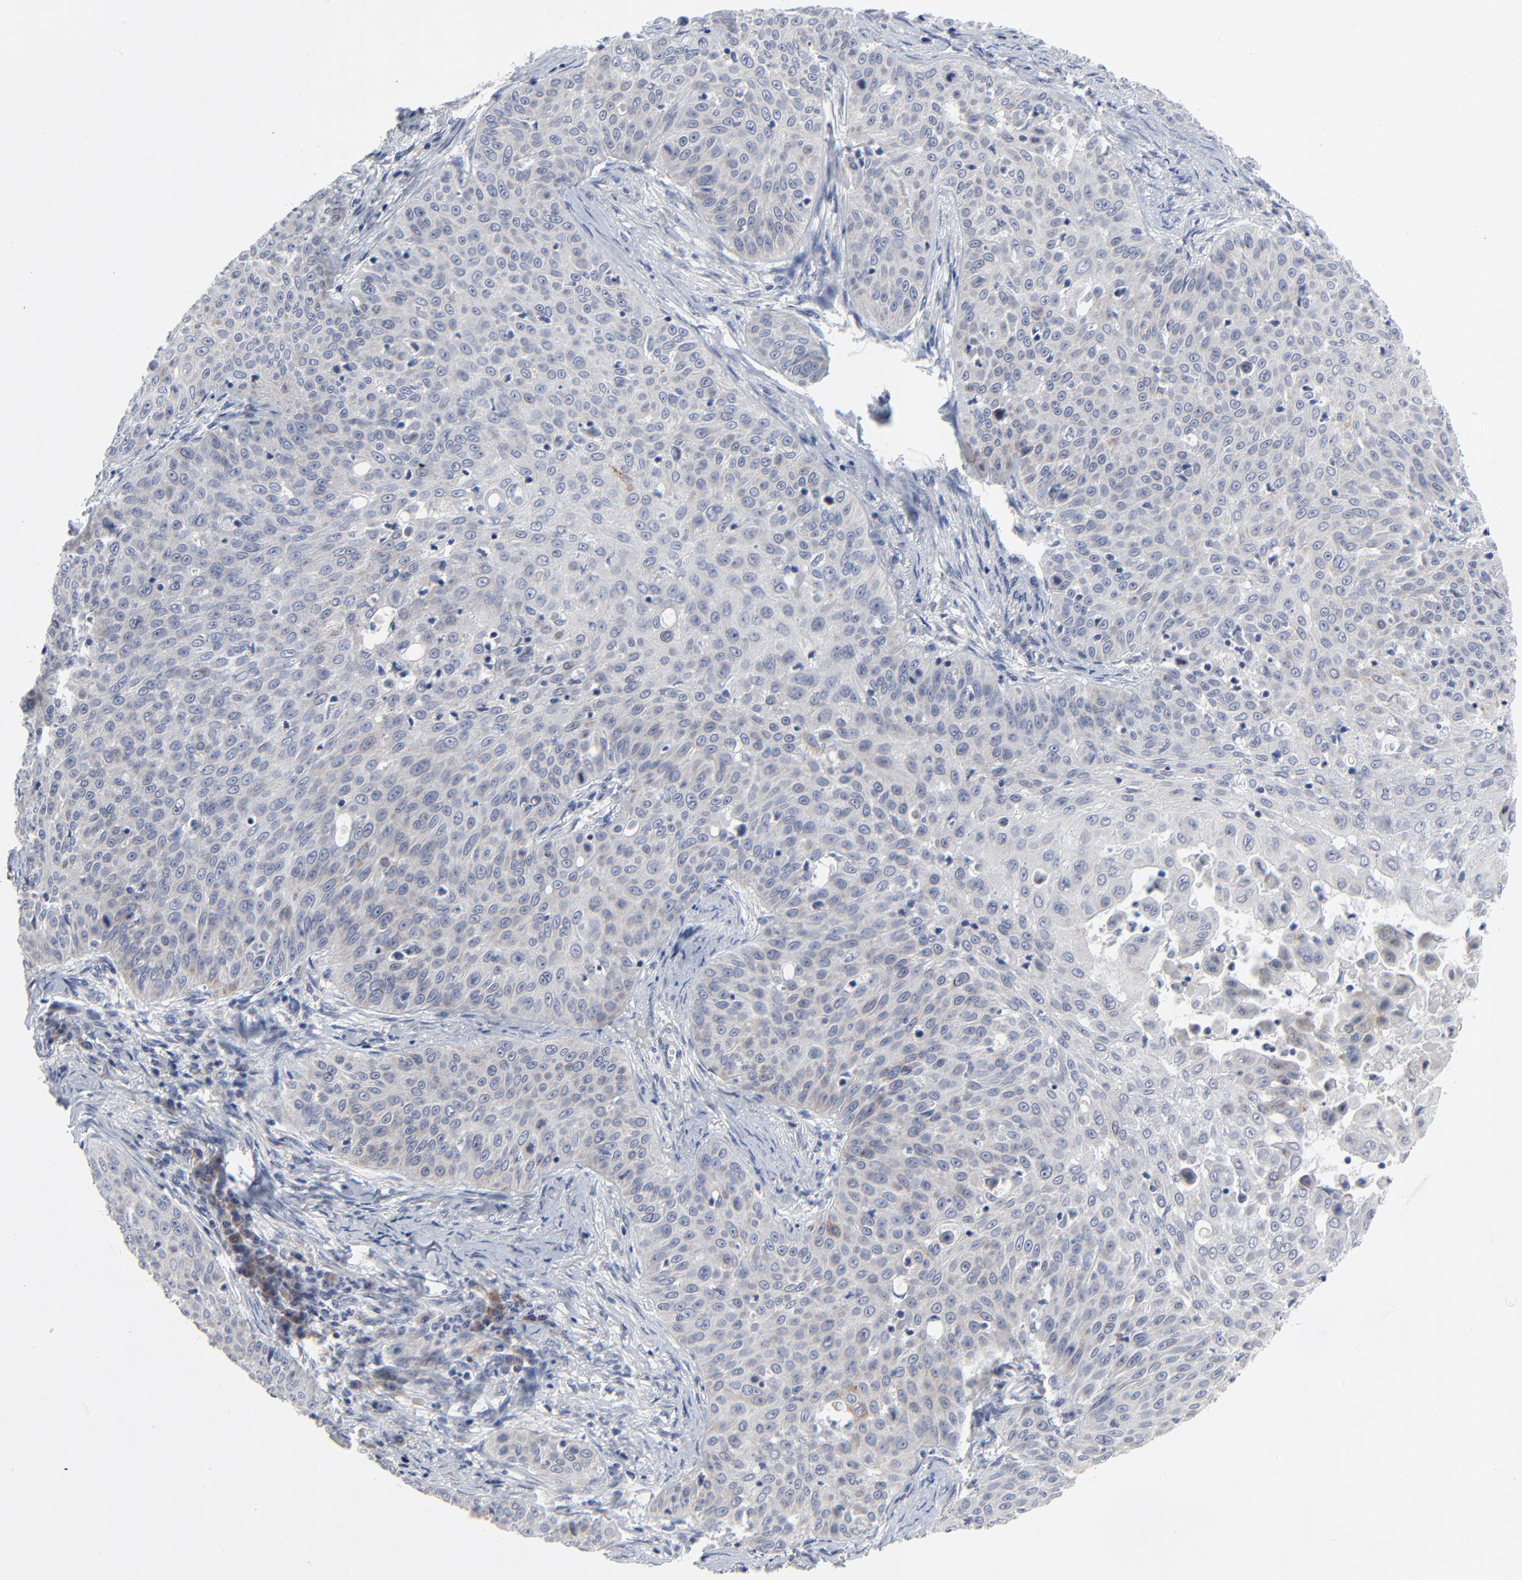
{"staining": {"intensity": "negative", "quantity": "none", "location": "none"}, "tissue": "skin cancer", "cell_type": "Tumor cells", "image_type": "cancer", "snomed": [{"axis": "morphology", "description": "Squamous cell carcinoma, NOS"}, {"axis": "topography", "description": "Skin"}], "caption": "Immunohistochemistry (IHC) histopathology image of skin squamous cell carcinoma stained for a protein (brown), which shows no staining in tumor cells.", "gene": "NLGN3", "patient": {"sex": "male", "age": 82}}